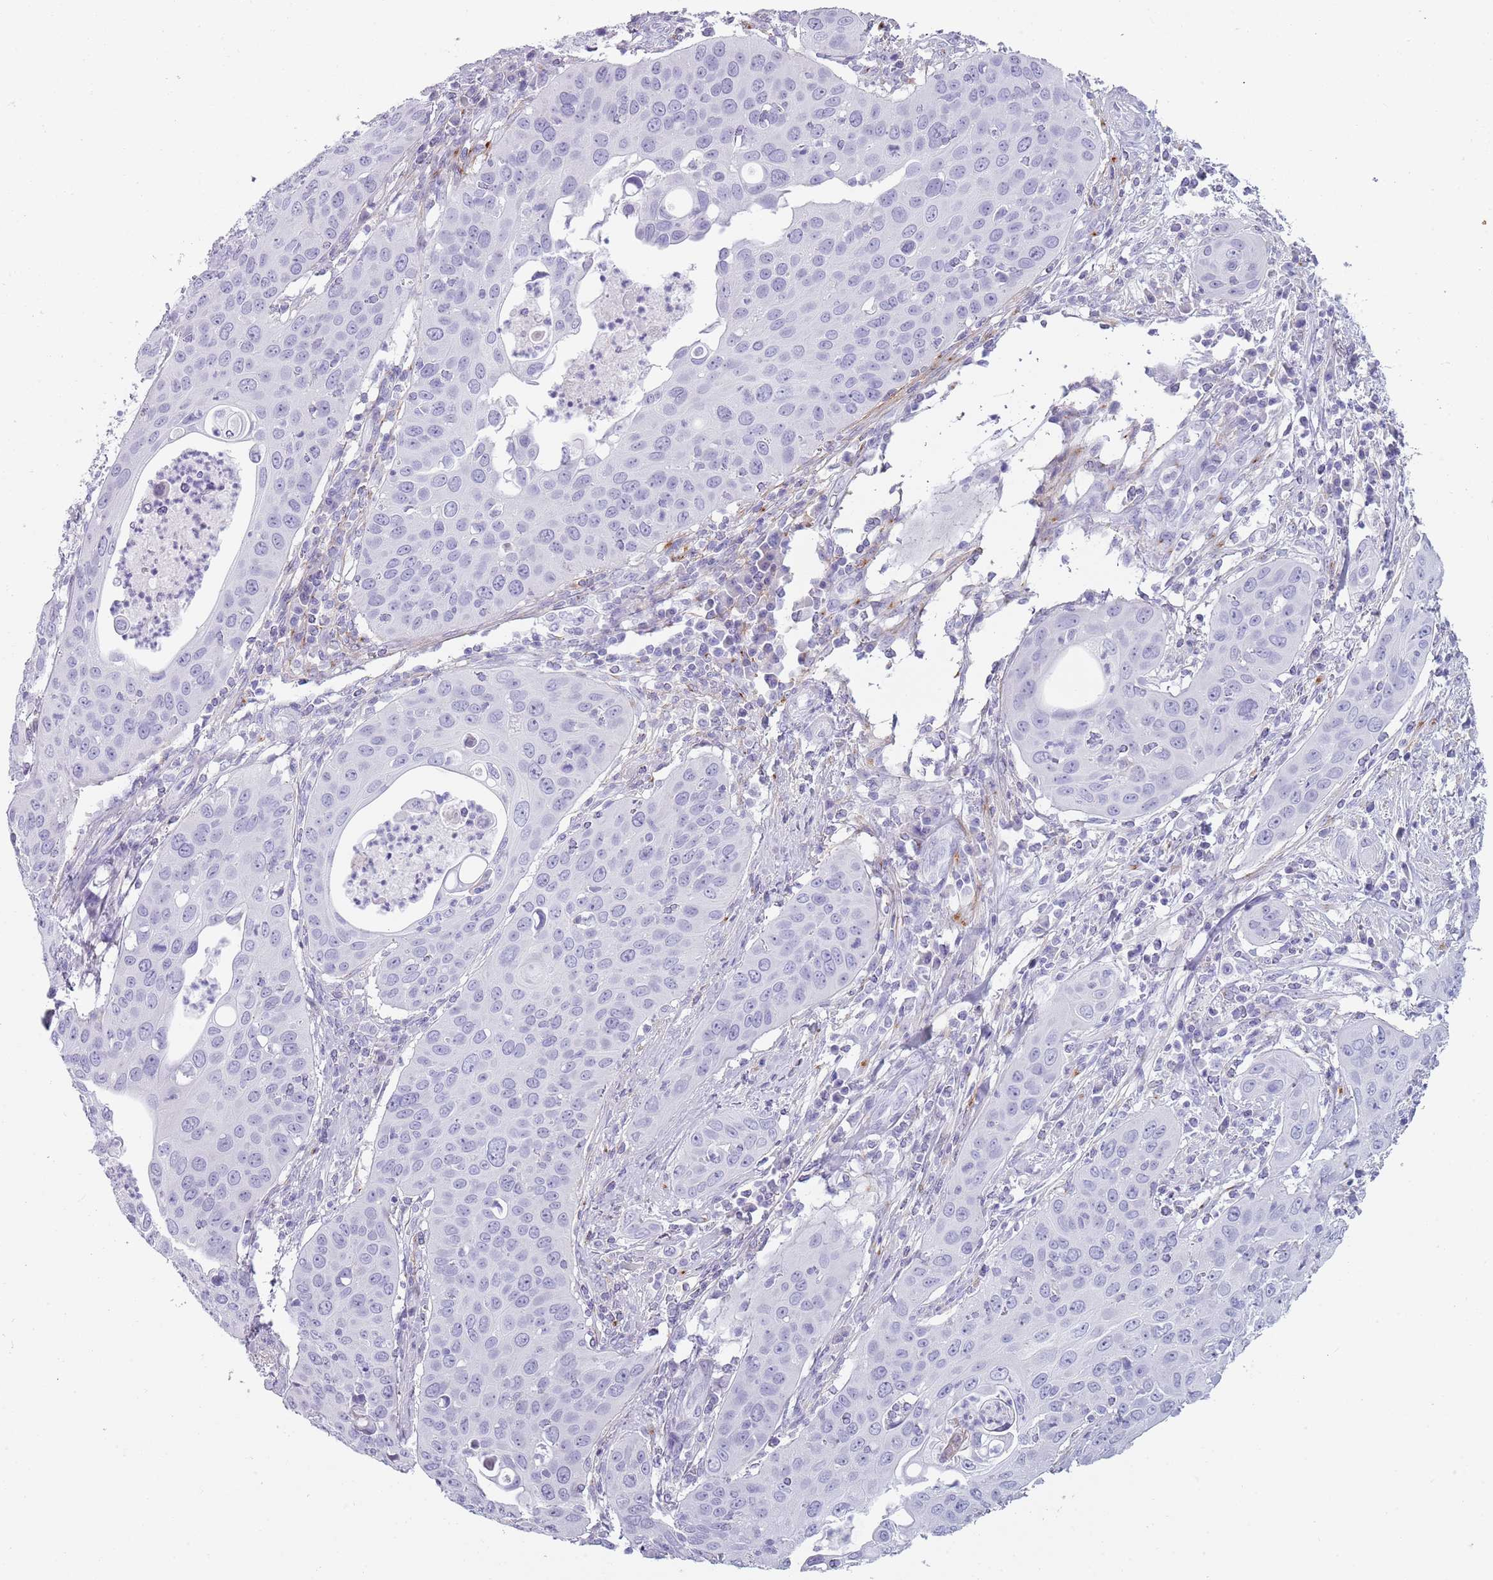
{"staining": {"intensity": "negative", "quantity": "none", "location": "none"}, "tissue": "cervical cancer", "cell_type": "Tumor cells", "image_type": "cancer", "snomed": [{"axis": "morphology", "description": "Squamous cell carcinoma, NOS"}, {"axis": "topography", "description": "Cervix"}], "caption": "Immunohistochemistry histopathology image of squamous cell carcinoma (cervical) stained for a protein (brown), which reveals no staining in tumor cells.", "gene": "COLEC12", "patient": {"sex": "female", "age": 36}}